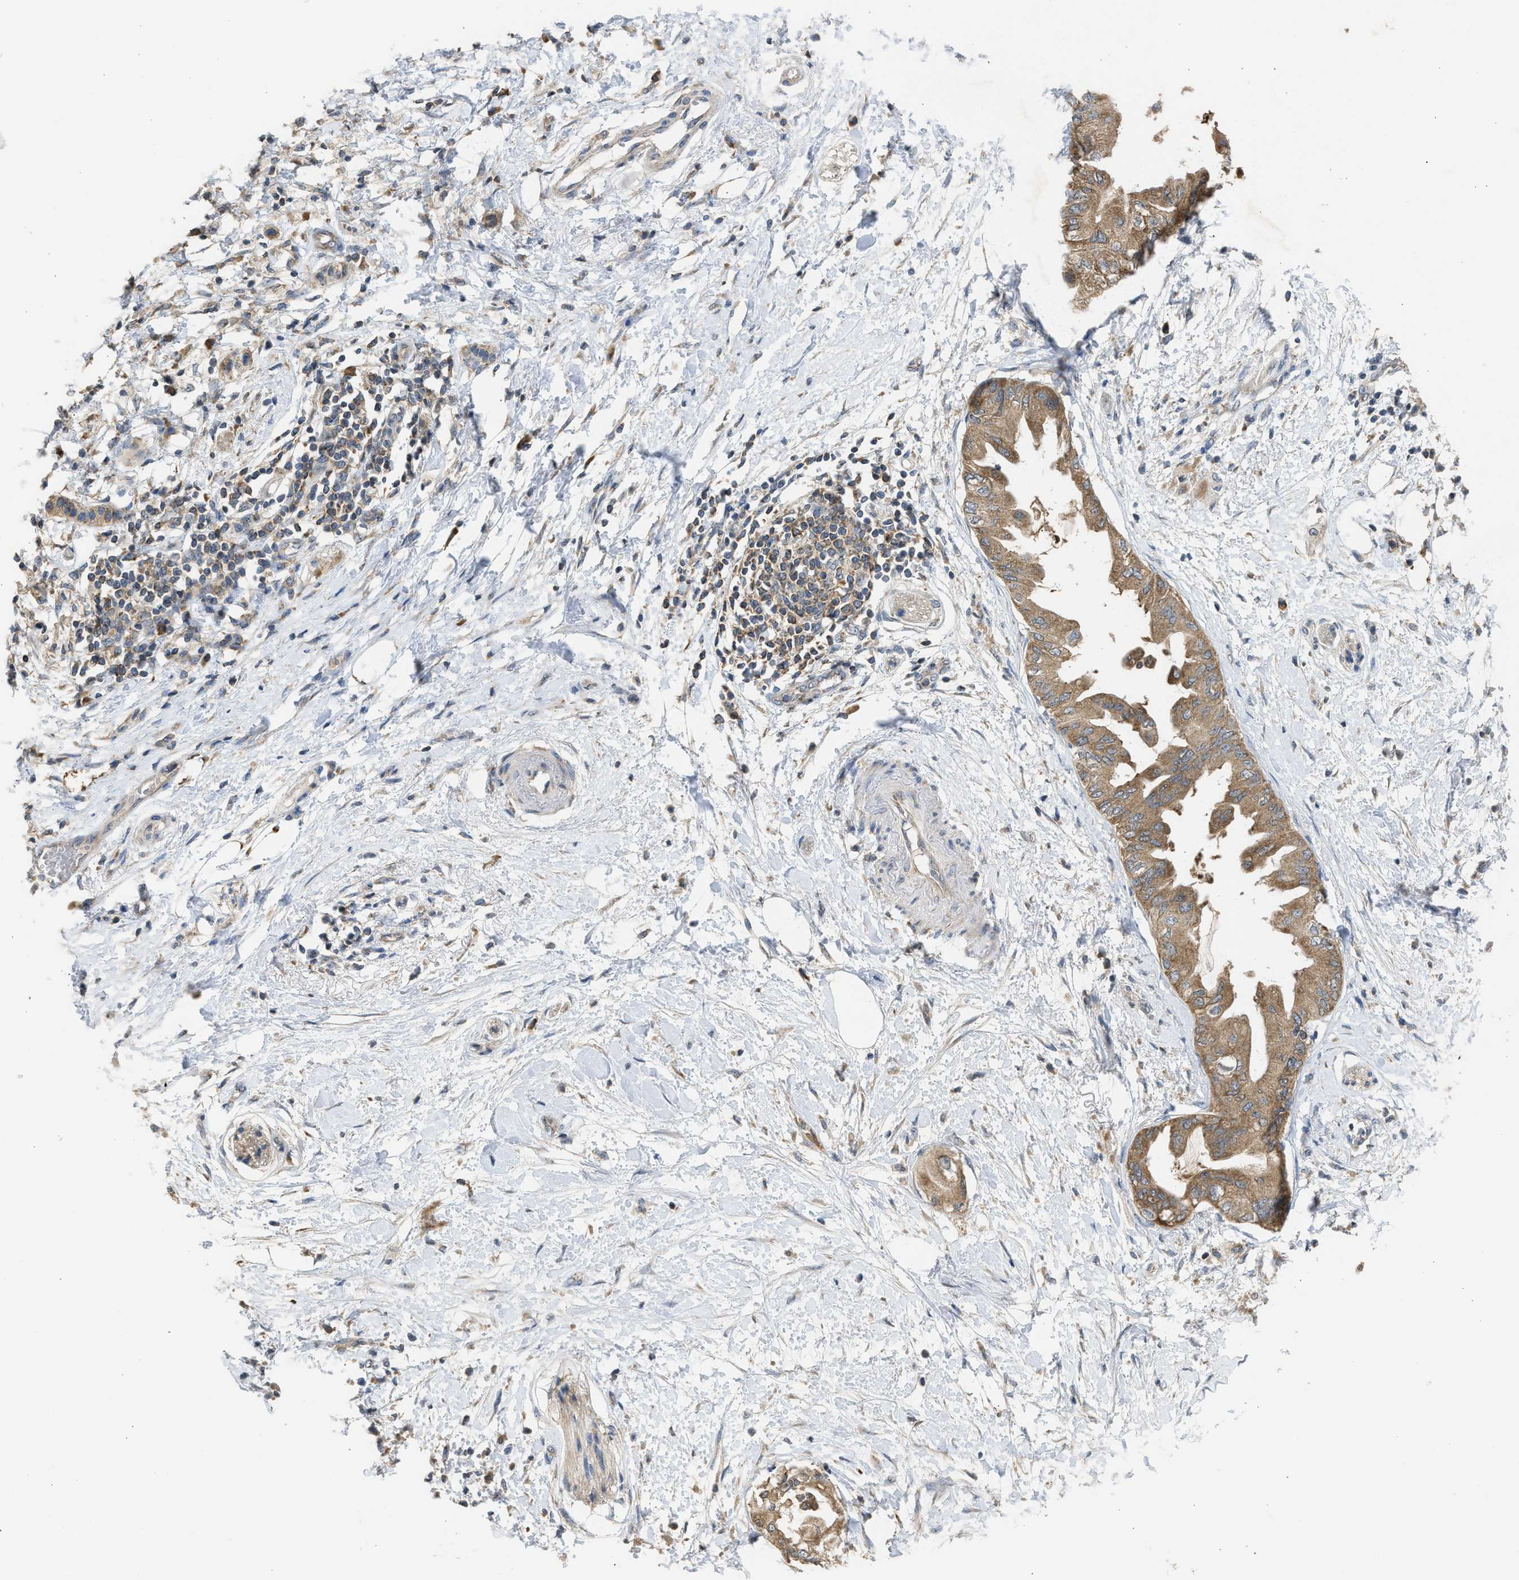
{"staining": {"intensity": "moderate", "quantity": ">75%", "location": "cytoplasmic/membranous"}, "tissue": "pancreatic cancer", "cell_type": "Tumor cells", "image_type": "cancer", "snomed": [{"axis": "morphology", "description": "Normal tissue, NOS"}, {"axis": "morphology", "description": "Adenocarcinoma, NOS"}, {"axis": "topography", "description": "Pancreas"}, {"axis": "topography", "description": "Duodenum"}], "caption": "Protein expression by immunohistochemistry (IHC) shows moderate cytoplasmic/membranous positivity in approximately >75% of tumor cells in pancreatic cancer (adenocarcinoma).", "gene": "CYP1A1", "patient": {"sex": "female", "age": 60}}